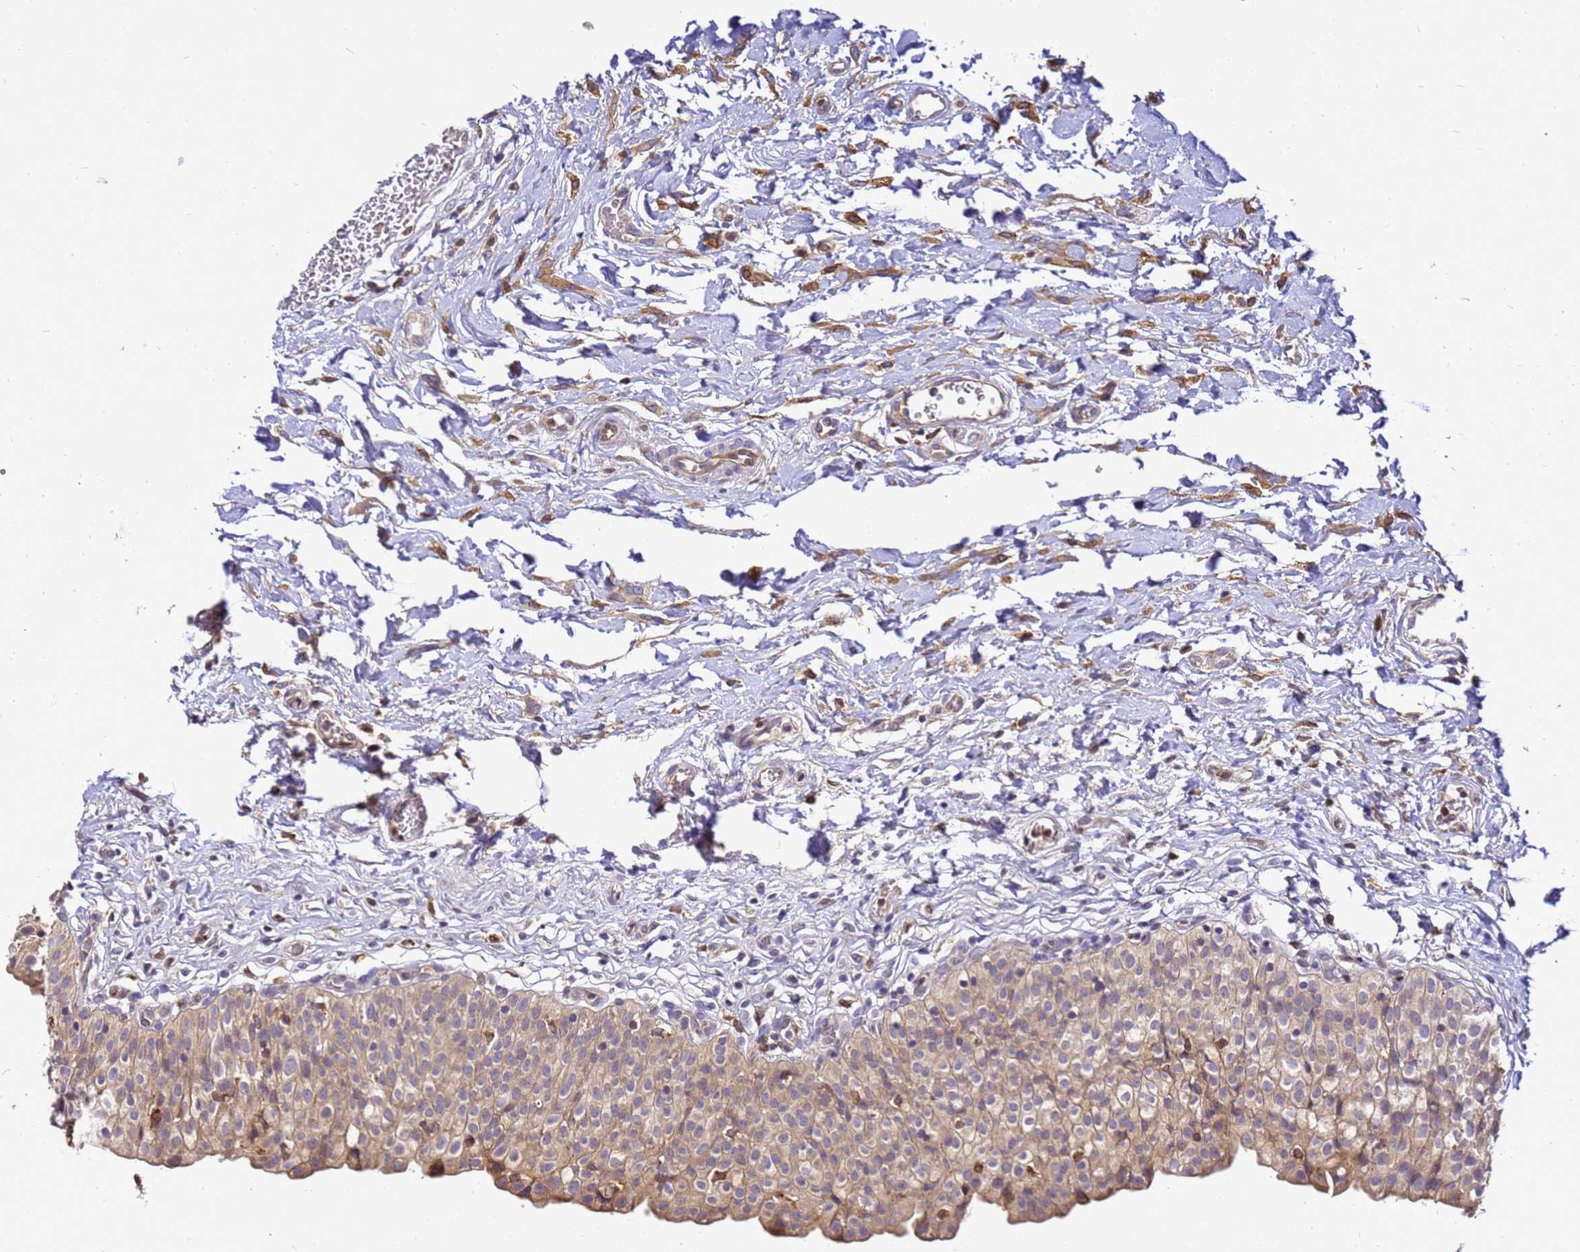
{"staining": {"intensity": "moderate", "quantity": ">75%", "location": "cytoplasmic/membranous"}, "tissue": "urinary bladder", "cell_type": "Urothelial cells", "image_type": "normal", "snomed": [{"axis": "morphology", "description": "Normal tissue, NOS"}, {"axis": "topography", "description": "Urinary bladder"}], "caption": "Normal urinary bladder shows moderate cytoplasmic/membranous staining in about >75% of urothelial cells, visualized by immunohistochemistry. (DAB (3,3'-diaminobenzidine) IHC with brightfield microscopy, high magnification).", "gene": "ADPGK", "patient": {"sex": "male", "age": 55}}